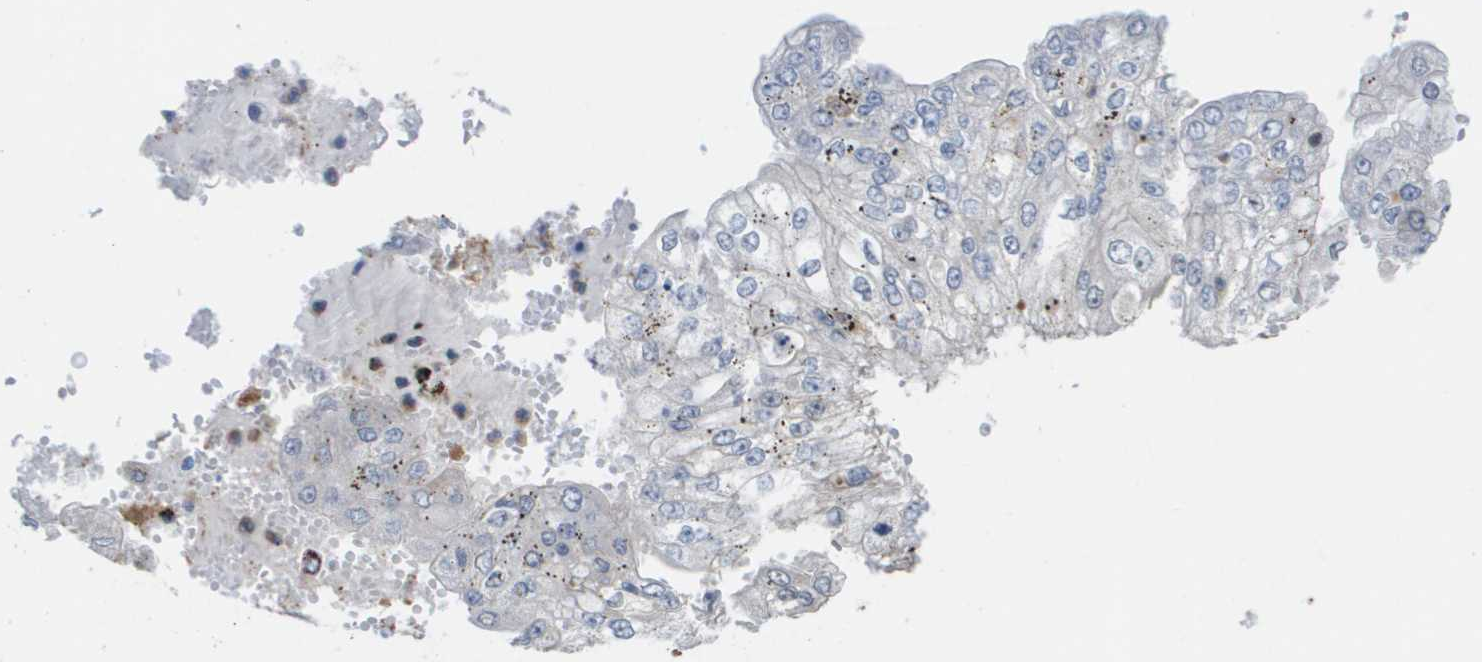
{"staining": {"intensity": "negative", "quantity": "none", "location": "none"}, "tissue": "stomach cancer", "cell_type": "Tumor cells", "image_type": "cancer", "snomed": [{"axis": "morphology", "description": "Adenocarcinoma, NOS"}, {"axis": "topography", "description": "Stomach"}], "caption": "Stomach cancer was stained to show a protein in brown. There is no significant positivity in tumor cells. The staining is performed using DAB (3,3'-diaminobenzidine) brown chromogen with nuclei counter-stained in using hematoxylin.", "gene": "RNF112", "patient": {"sex": "male", "age": 76}}